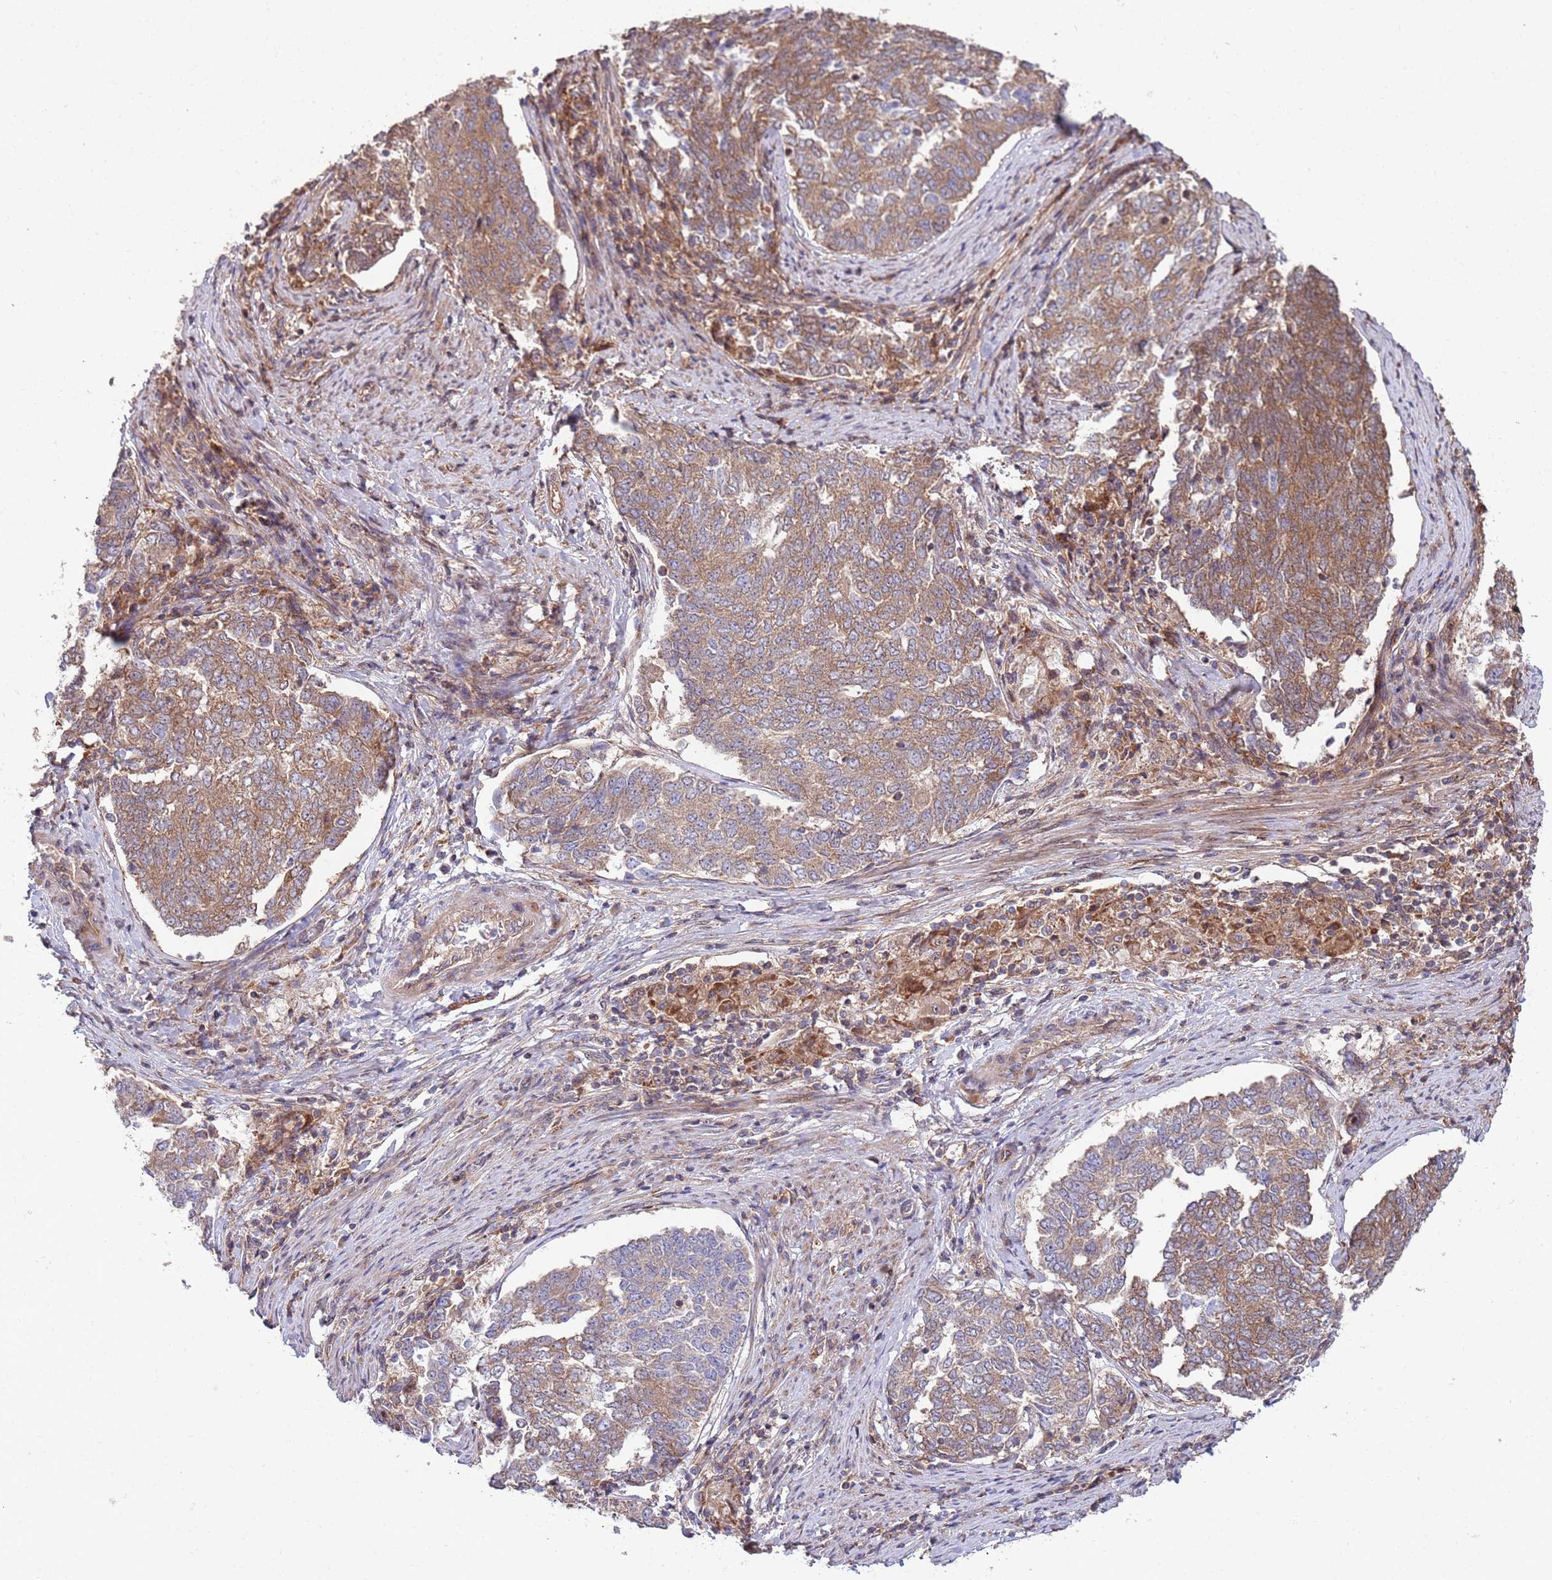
{"staining": {"intensity": "moderate", "quantity": "25%-75%", "location": "cytoplasmic/membranous"}, "tissue": "endometrial cancer", "cell_type": "Tumor cells", "image_type": "cancer", "snomed": [{"axis": "morphology", "description": "Adenocarcinoma, NOS"}, {"axis": "topography", "description": "Endometrium"}], "caption": "Moderate cytoplasmic/membranous positivity for a protein is identified in approximately 25%-75% of tumor cells of adenocarcinoma (endometrial) using immunohistochemistry (IHC).", "gene": "RNF19B", "patient": {"sex": "female", "age": 80}}